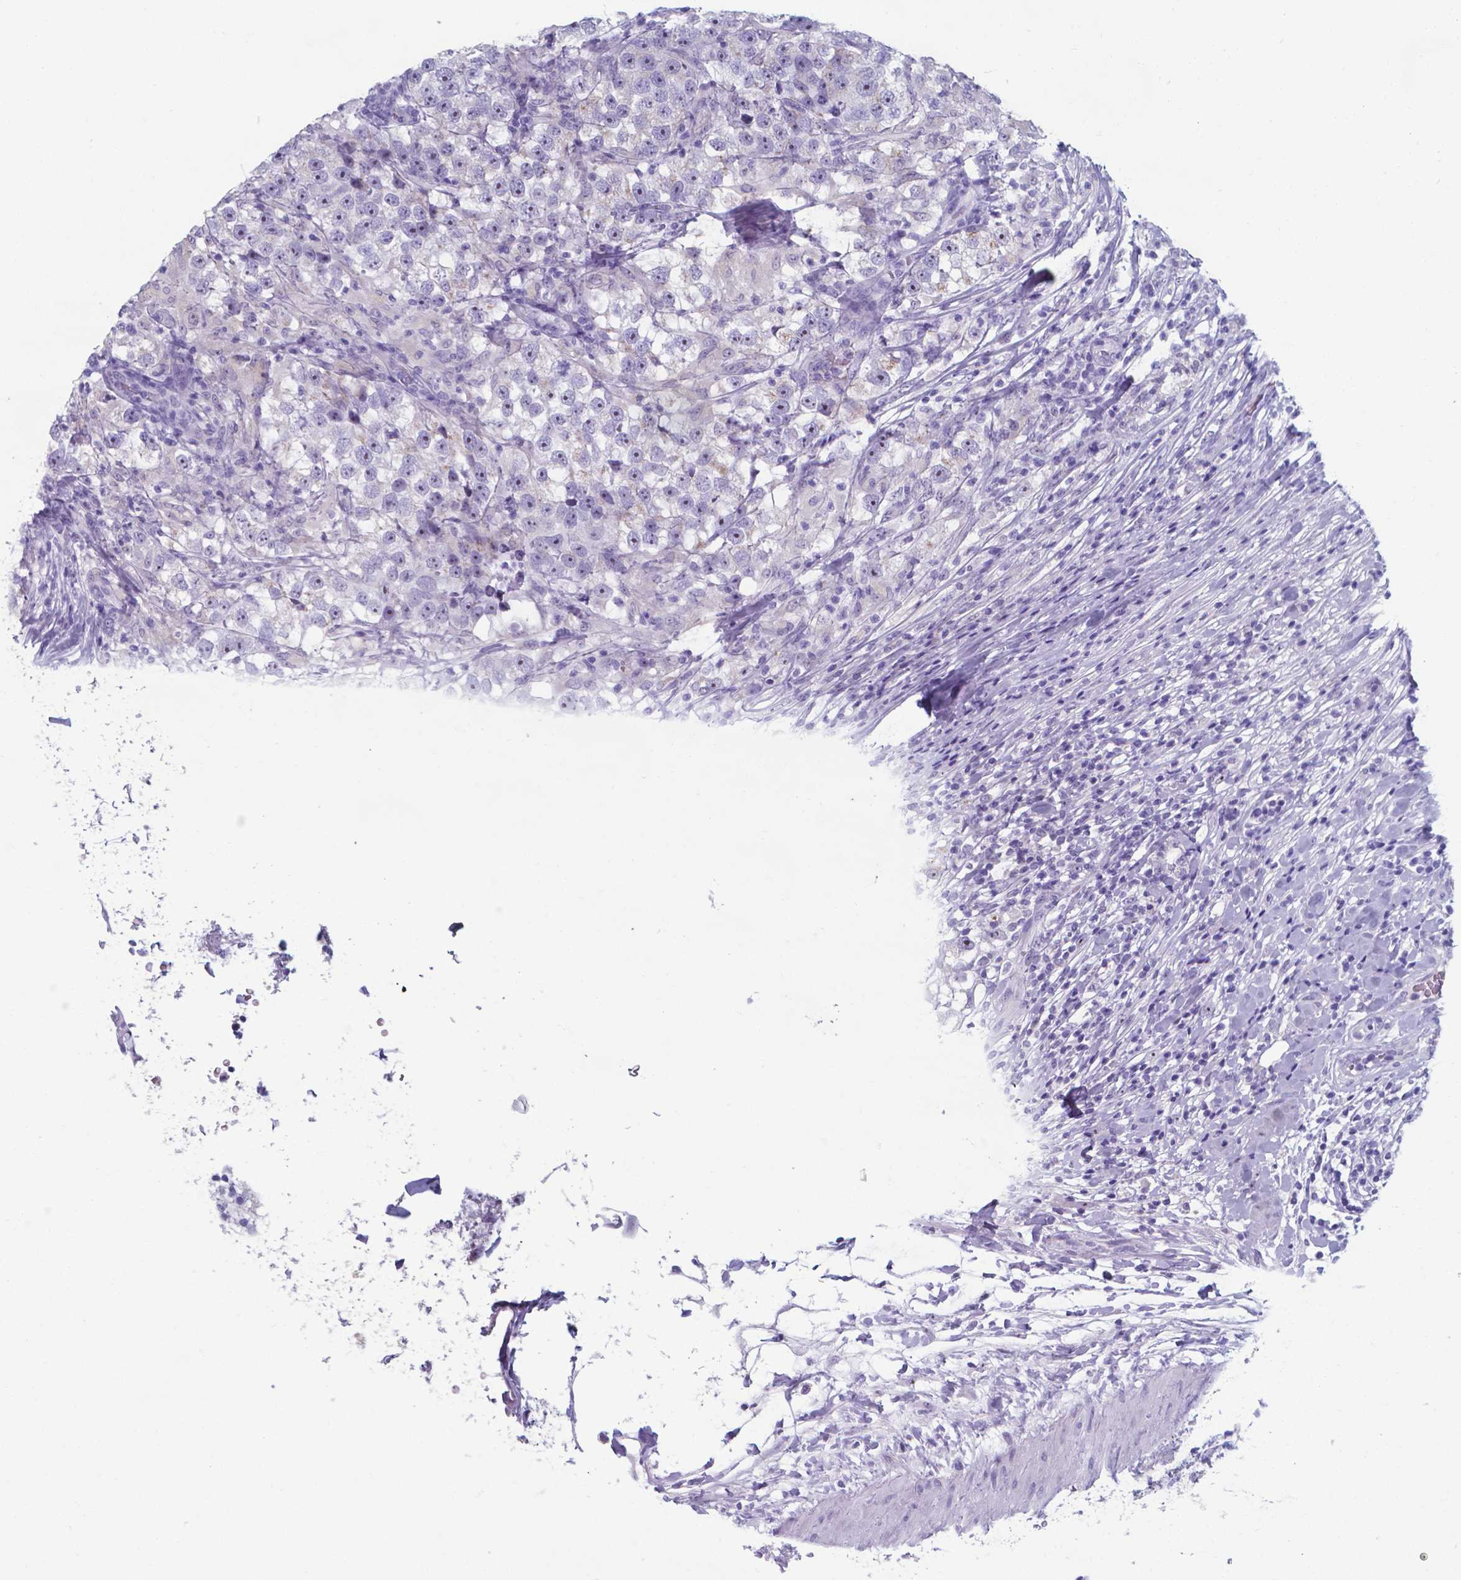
{"staining": {"intensity": "negative", "quantity": "none", "location": "none"}, "tissue": "testis cancer", "cell_type": "Tumor cells", "image_type": "cancer", "snomed": [{"axis": "morphology", "description": "Seminoma, NOS"}, {"axis": "topography", "description": "Testis"}], "caption": "Tumor cells are negative for protein expression in human testis cancer (seminoma).", "gene": "AP5B1", "patient": {"sex": "male", "age": 46}}